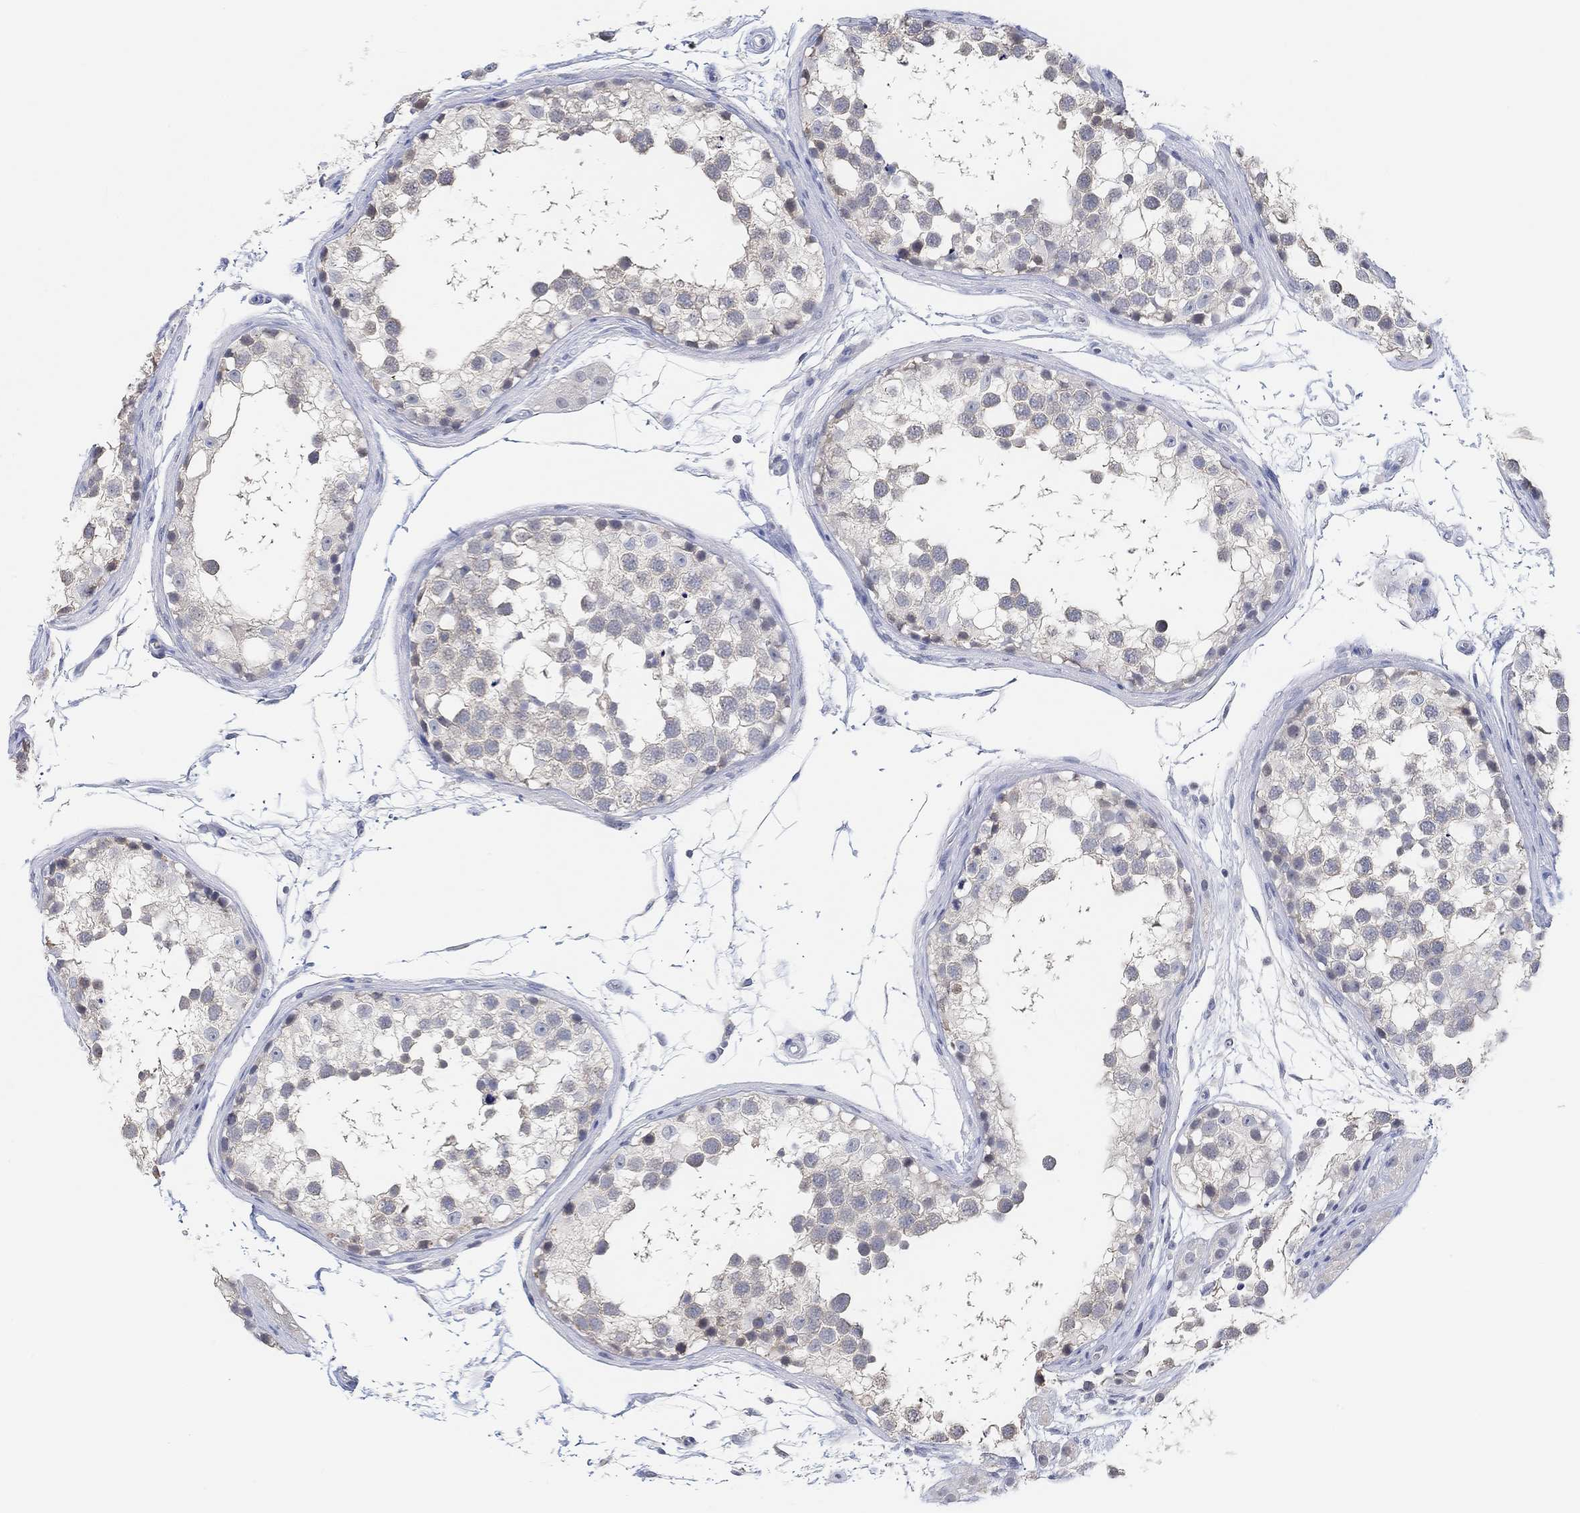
{"staining": {"intensity": "negative", "quantity": "none", "location": "none"}, "tissue": "testis", "cell_type": "Cells in seminiferous ducts", "image_type": "normal", "snomed": [{"axis": "morphology", "description": "Normal tissue, NOS"}, {"axis": "morphology", "description": "Seminoma, NOS"}, {"axis": "topography", "description": "Testis"}], "caption": "An IHC histopathology image of unremarkable testis is shown. There is no staining in cells in seminiferous ducts of testis. Nuclei are stained in blue.", "gene": "MUC1", "patient": {"sex": "male", "age": 65}}